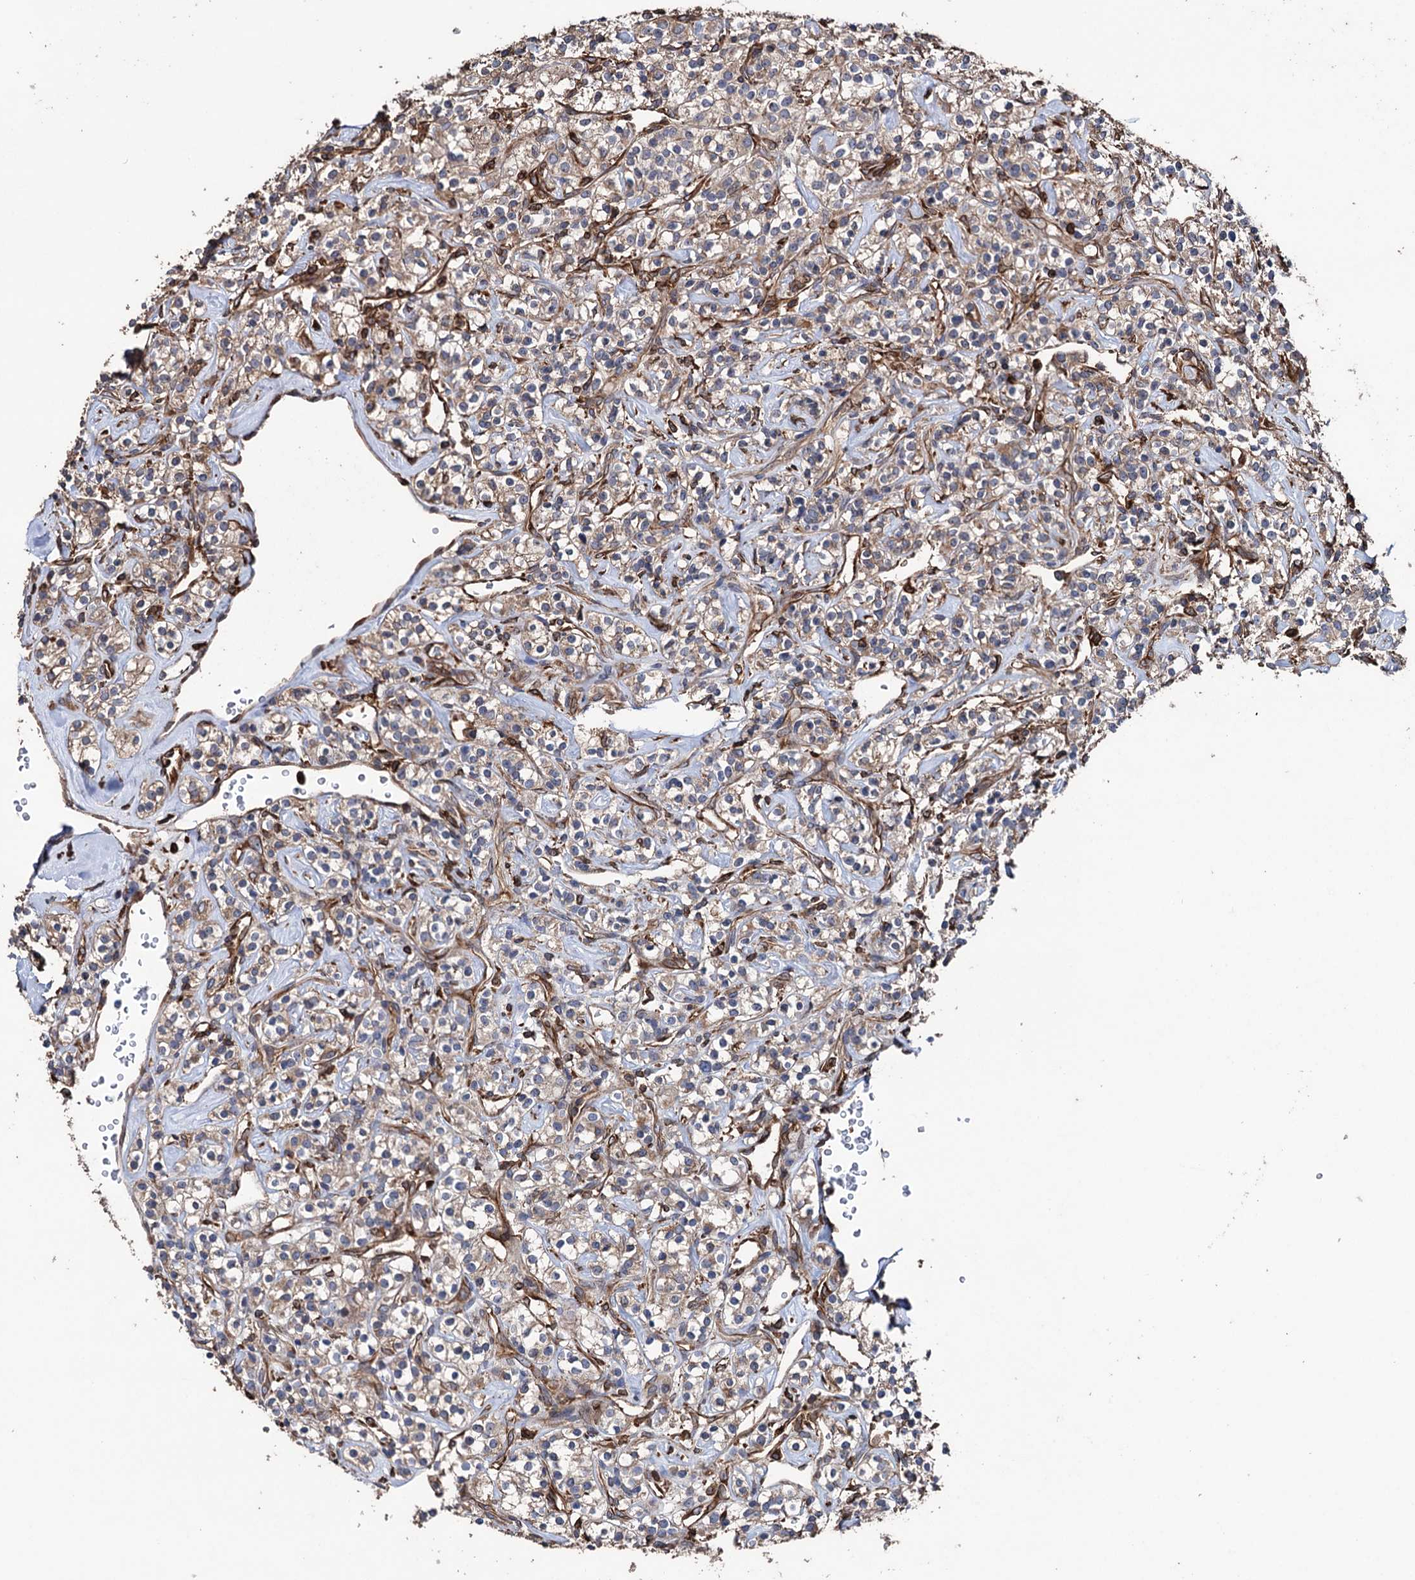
{"staining": {"intensity": "weak", "quantity": "<25%", "location": "cytoplasmic/membranous"}, "tissue": "renal cancer", "cell_type": "Tumor cells", "image_type": "cancer", "snomed": [{"axis": "morphology", "description": "Adenocarcinoma, NOS"}, {"axis": "topography", "description": "Kidney"}], "caption": "IHC of human renal cancer (adenocarcinoma) shows no staining in tumor cells.", "gene": "STING1", "patient": {"sex": "male", "age": 77}}